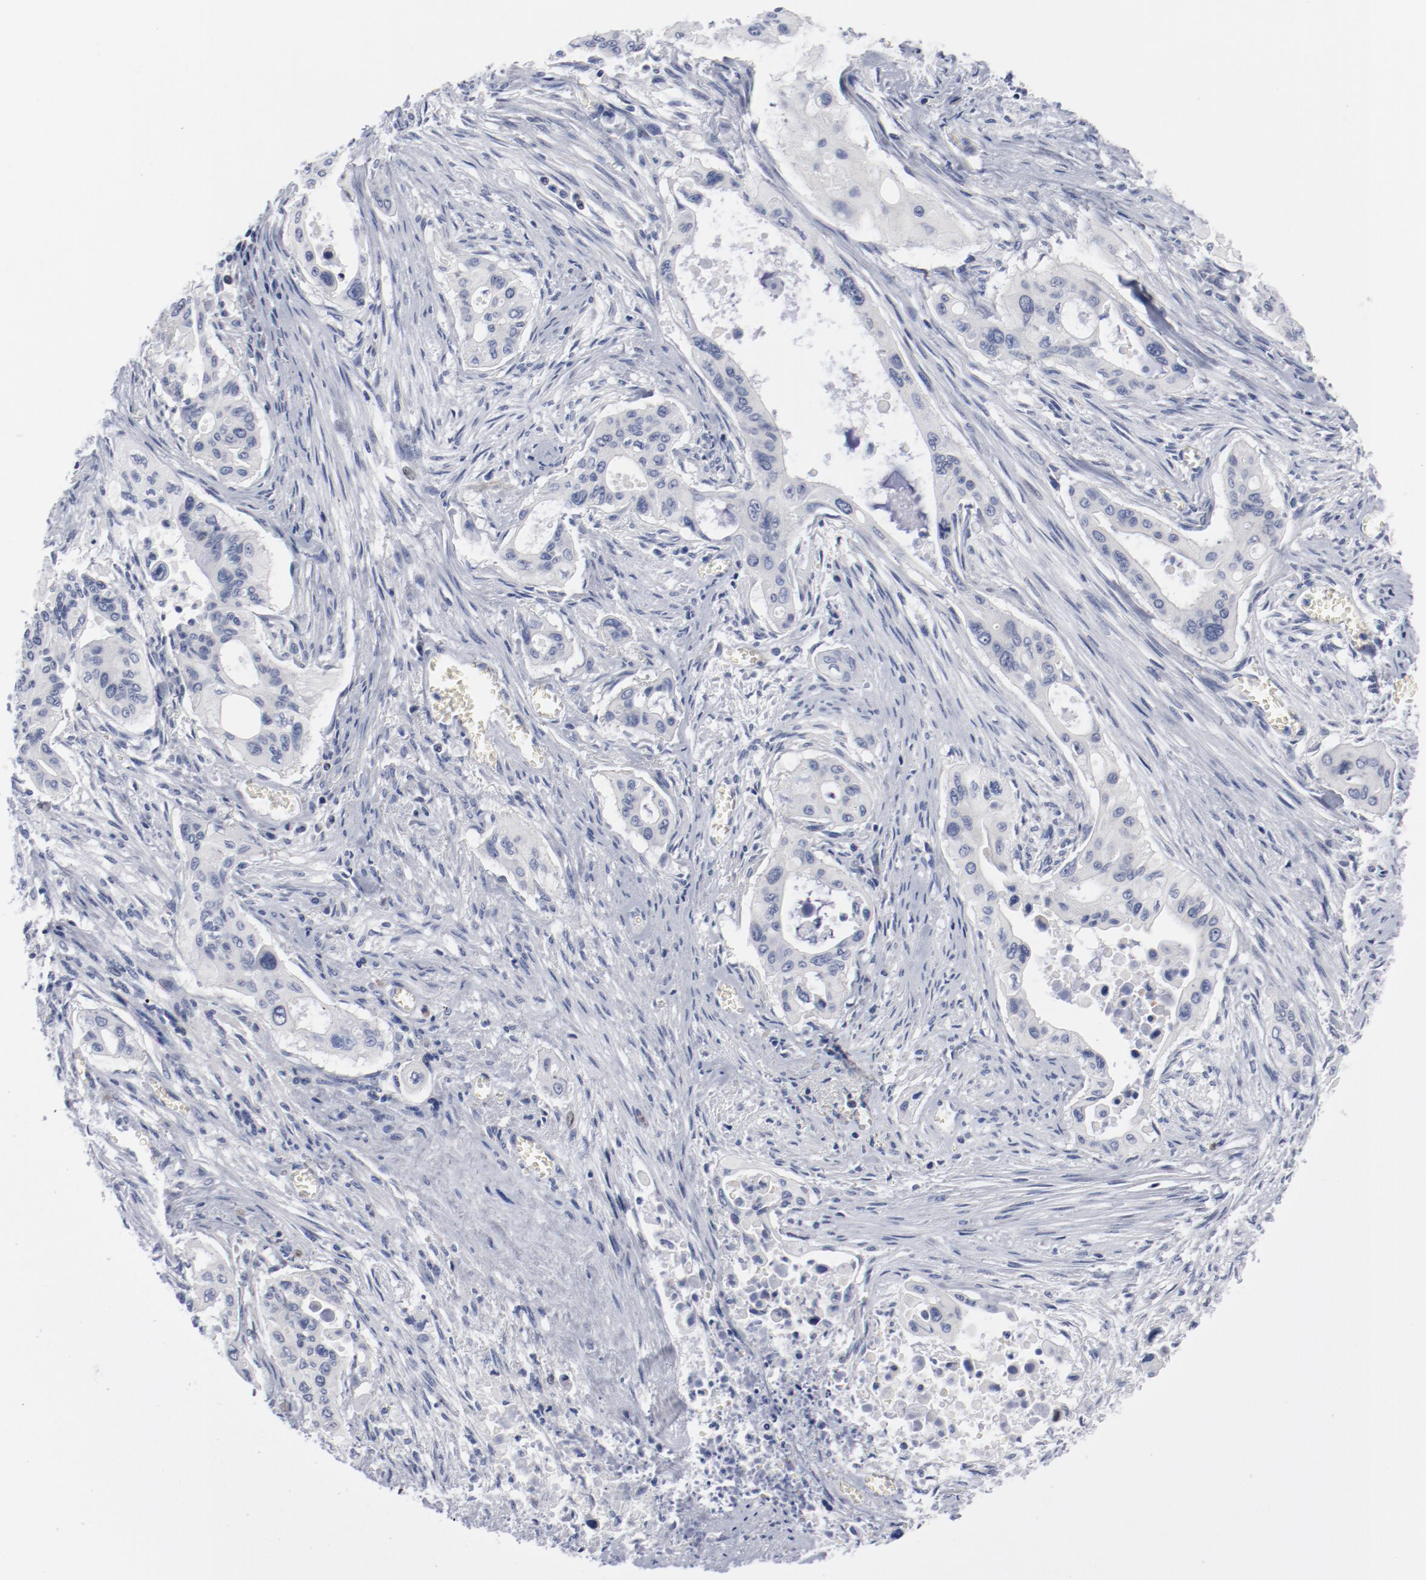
{"staining": {"intensity": "negative", "quantity": "none", "location": "none"}, "tissue": "pancreatic cancer", "cell_type": "Tumor cells", "image_type": "cancer", "snomed": [{"axis": "morphology", "description": "Adenocarcinoma, NOS"}, {"axis": "topography", "description": "Pancreas"}], "caption": "Photomicrograph shows no protein positivity in tumor cells of pancreatic cancer tissue. Brightfield microscopy of IHC stained with DAB (brown) and hematoxylin (blue), captured at high magnification.", "gene": "KCNK13", "patient": {"sex": "male", "age": 77}}